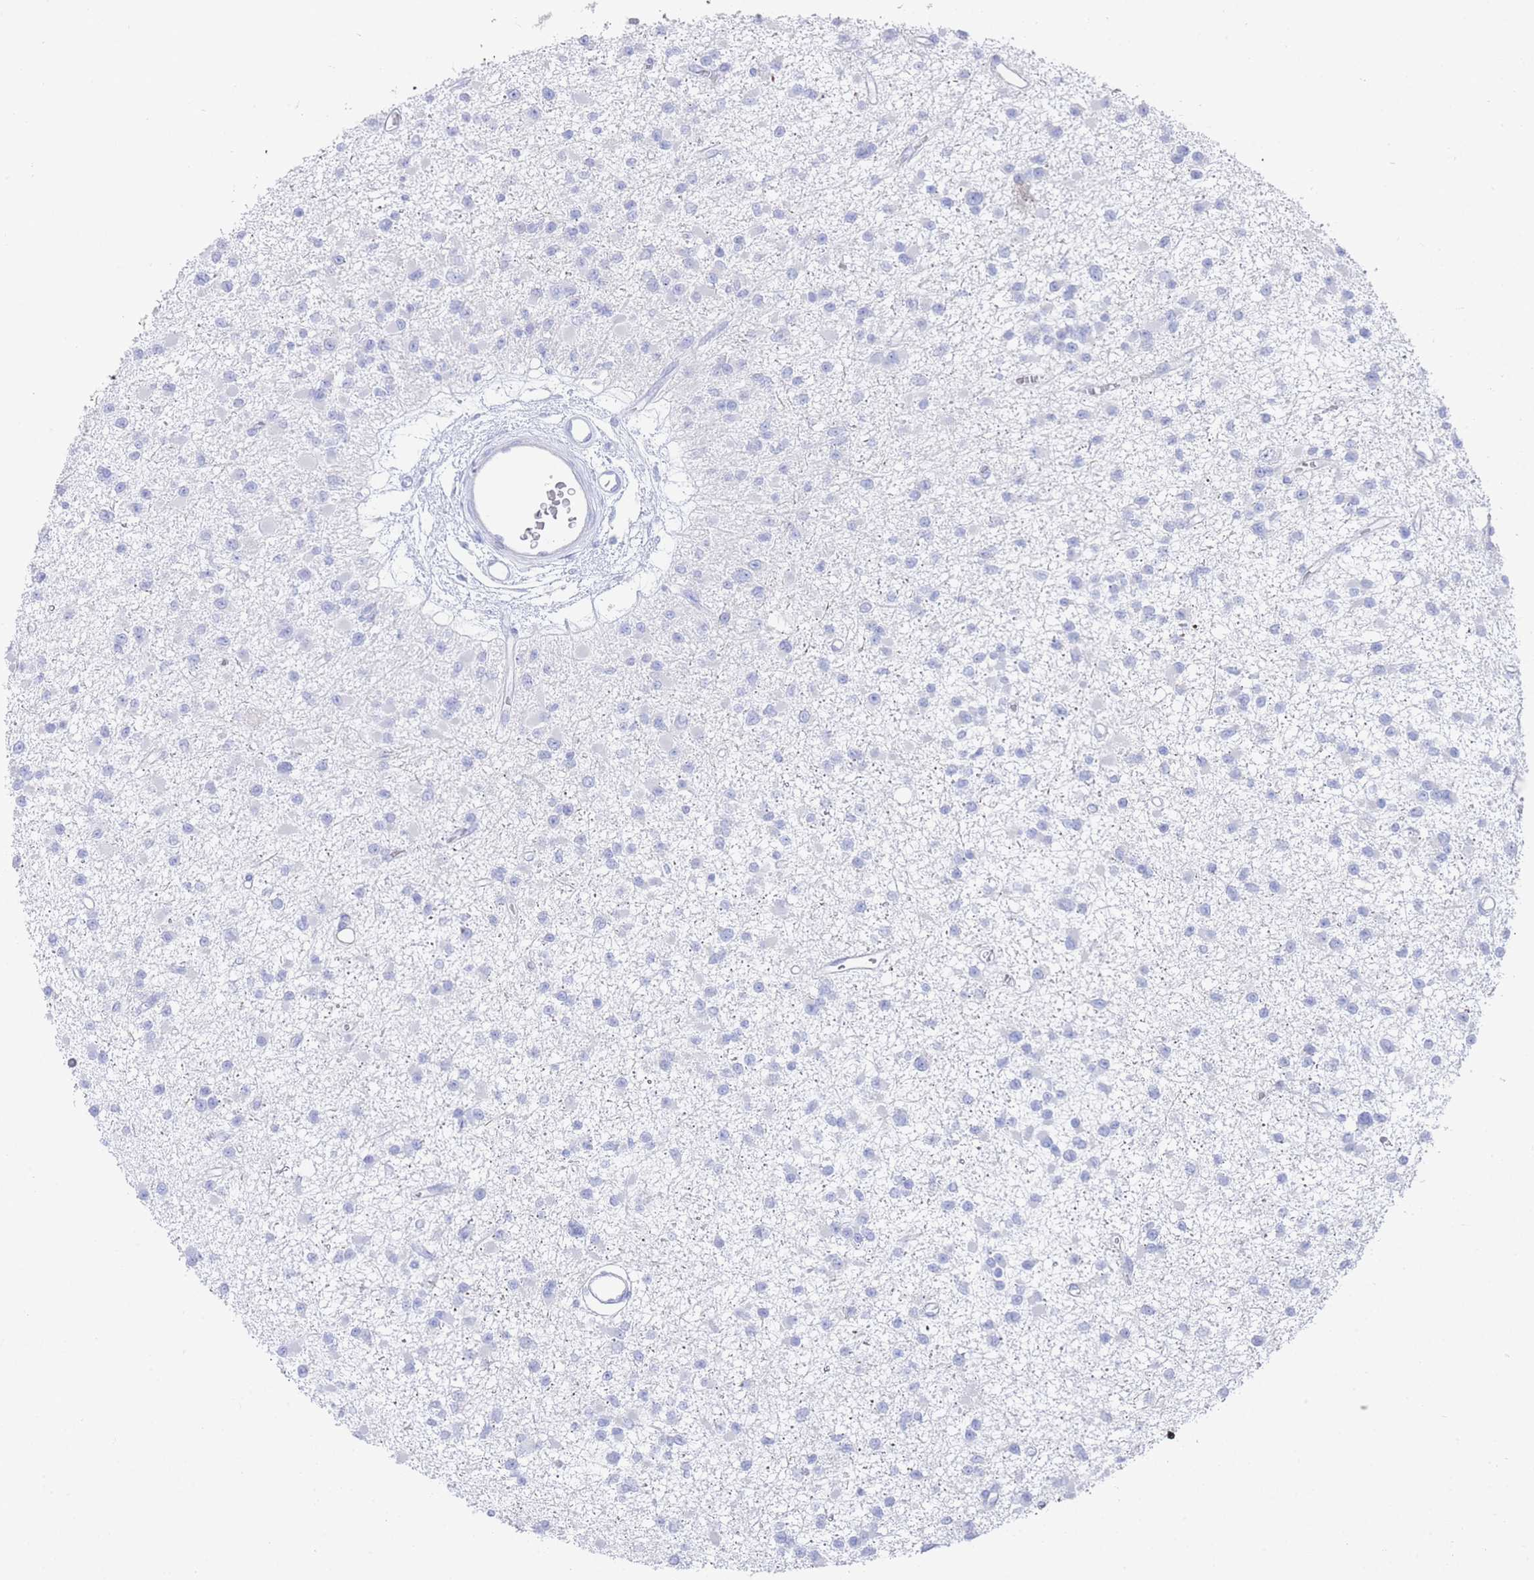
{"staining": {"intensity": "negative", "quantity": "none", "location": "none"}, "tissue": "glioma", "cell_type": "Tumor cells", "image_type": "cancer", "snomed": [{"axis": "morphology", "description": "Glioma, malignant, Low grade"}, {"axis": "topography", "description": "Brain"}], "caption": "Tumor cells are negative for protein expression in human glioma.", "gene": "LRRC37A", "patient": {"sex": "female", "age": 22}}